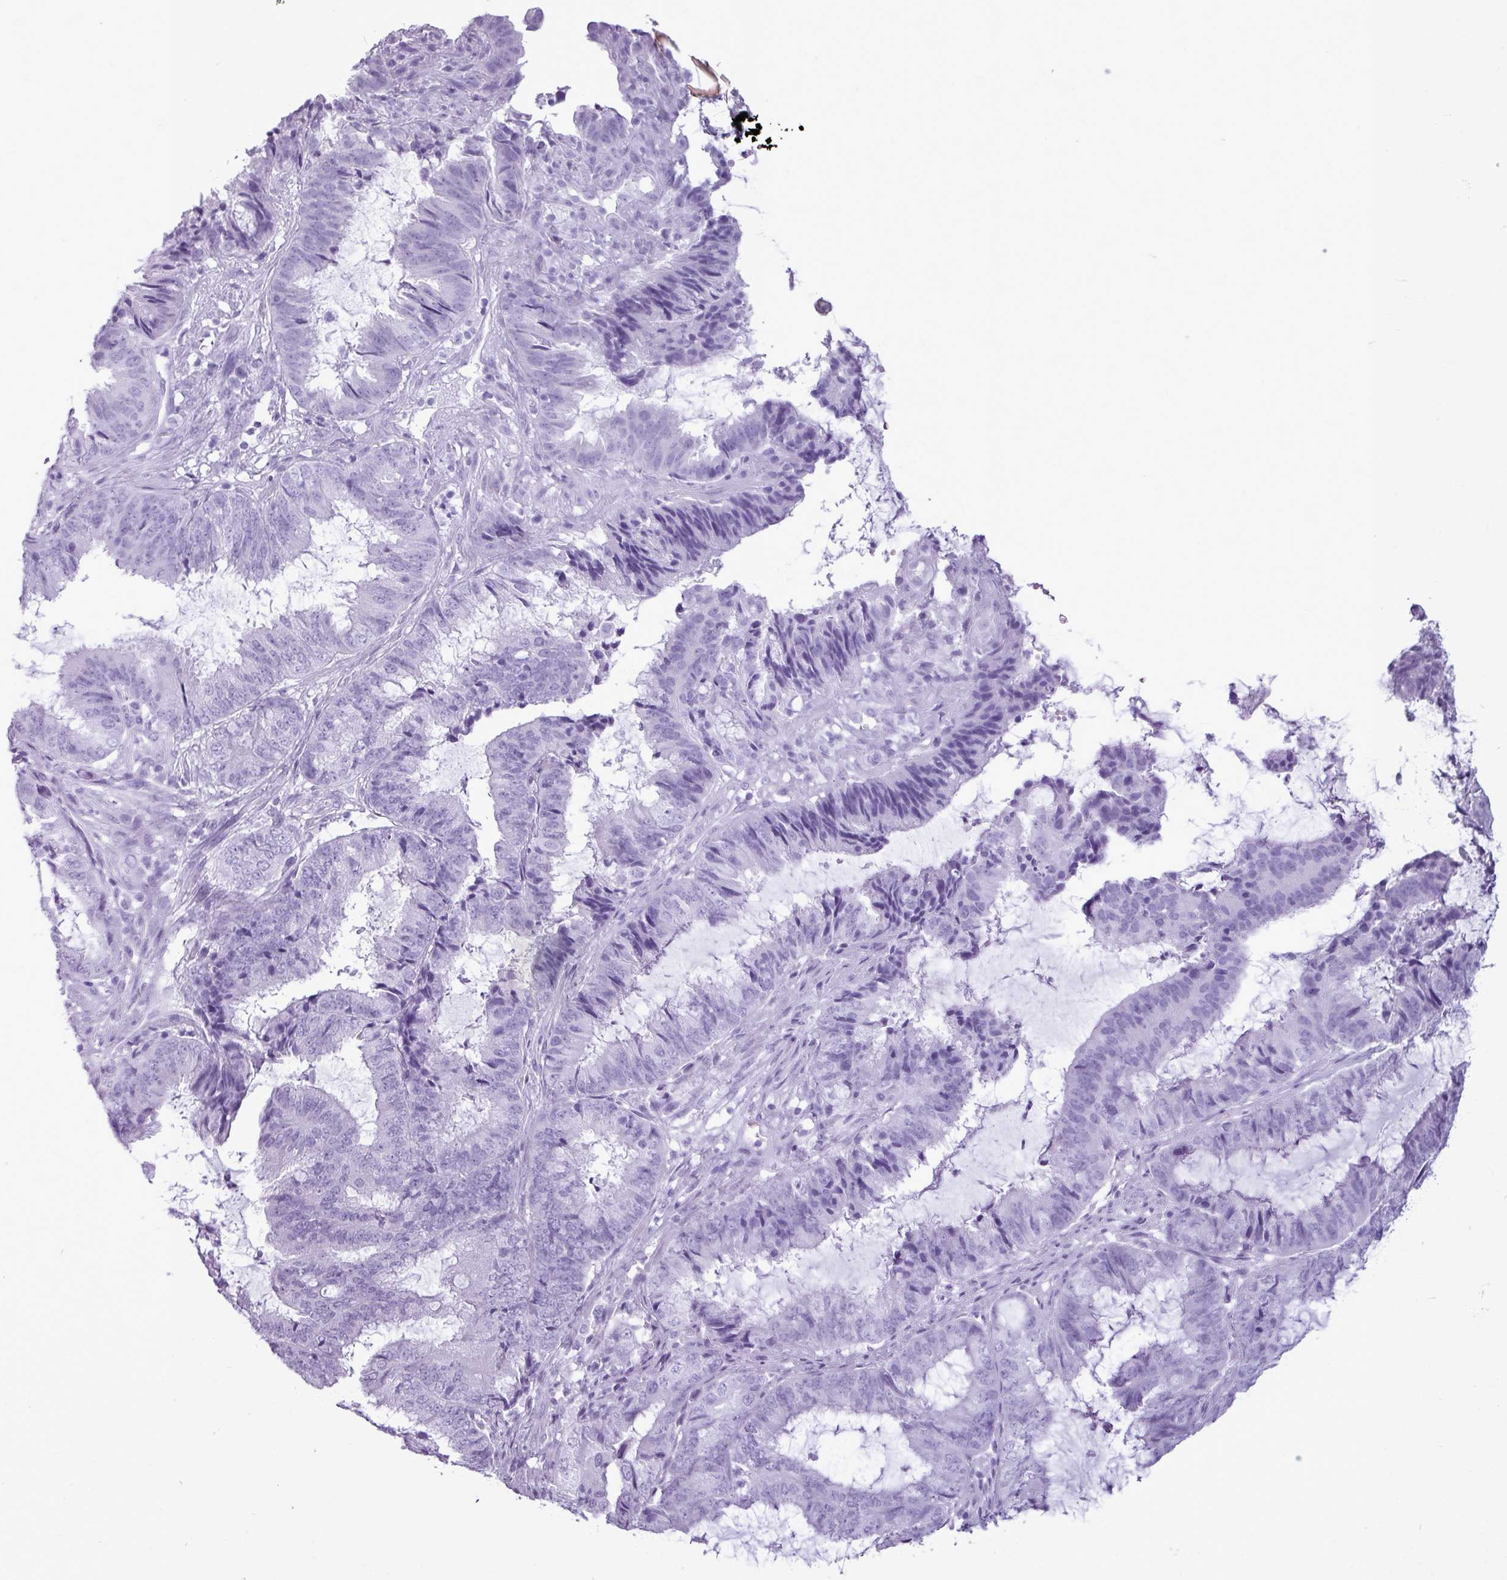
{"staining": {"intensity": "negative", "quantity": "none", "location": "none"}, "tissue": "endometrial cancer", "cell_type": "Tumor cells", "image_type": "cancer", "snomed": [{"axis": "morphology", "description": "Adenocarcinoma, NOS"}, {"axis": "topography", "description": "Endometrium"}], "caption": "Human endometrial cancer (adenocarcinoma) stained for a protein using immunohistochemistry displays no expression in tumor cells.", "gene": "AMY1B", "patient": {"sex": "female", "age": 51}}